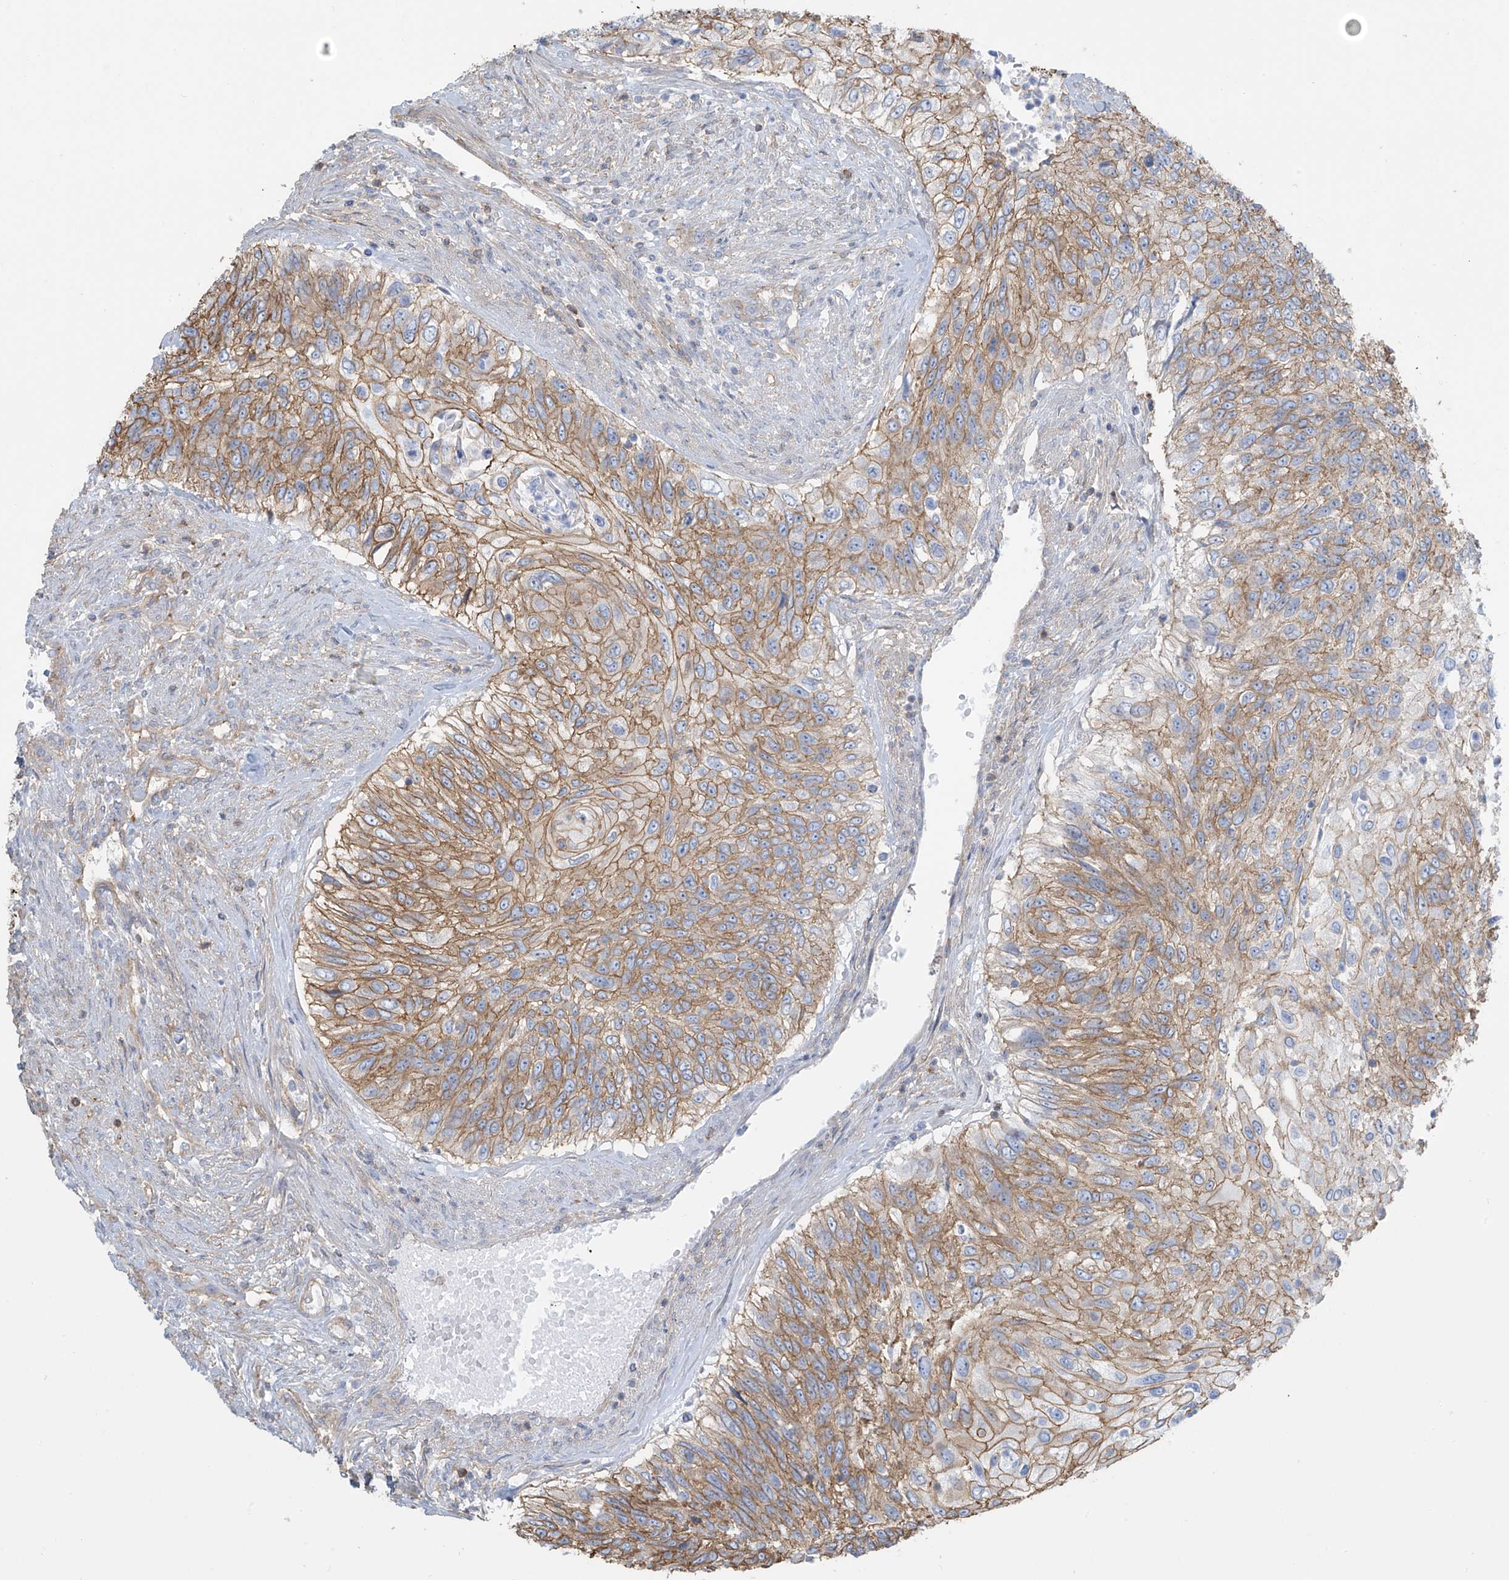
{"staining": {"intensity": "moderate", "quantity": ">75%", "location": "cytoplasmic/membranous"}, "tissue": "urothelial cancer", "cell_type": "Tumor cells", "image_type": "cancer", "snomed": [{"axis": "morphology", "description": "Urothelial carcinoma, High grade"}, {"axis": "topography", "description": "Urinary bladder"}], "caption": "Human urothelial cancer stained with a protein marker displays moderate staining in tumor cells.", "gene": "ZNF846", "patient": {"sex": "female", "age": 60}}